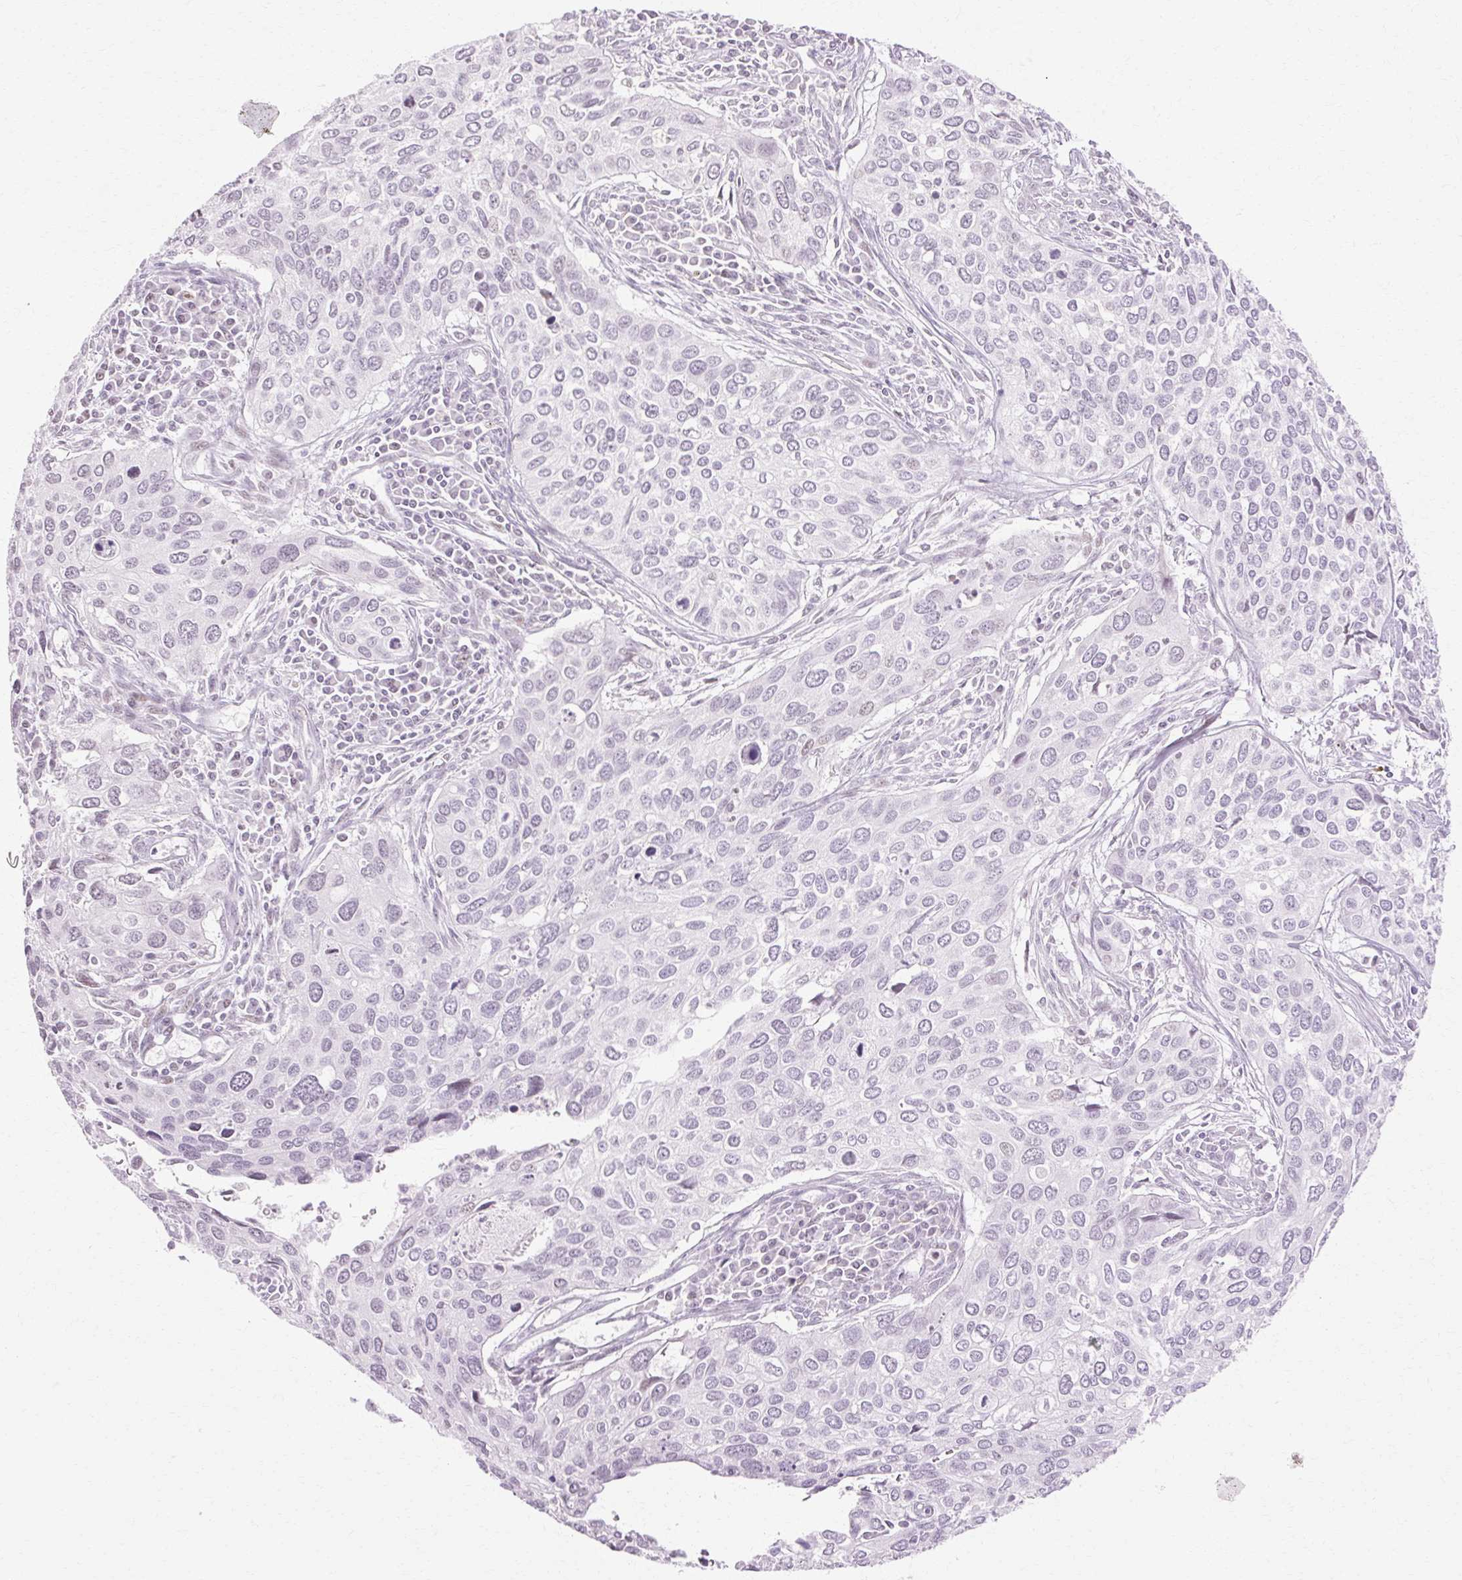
{"staining": {"intensity": "negative", "quantity": "none", "location": "none"}, "tissue": "cervical cancer", "cell_type": "Tumor cells", "image_type": "cancer", "snomed": [{"axis": "morphology", "description": "Squamous cell carcinoma, NOS"}, {"axis": "topography", "description": "Cervix"}], "caption": "An immunohistochemistry photomicrograph of cervical cancer (squamous cell carcinoma) is shown. There is no staining in tumor cells of cervical cancer (squamous cell carcinoma). (DAB immunohistochemistry visualized using brightfield microscopy, high magnification).", "gene": "C3orf49", "patient": {"sex": "female", "age": 55}}